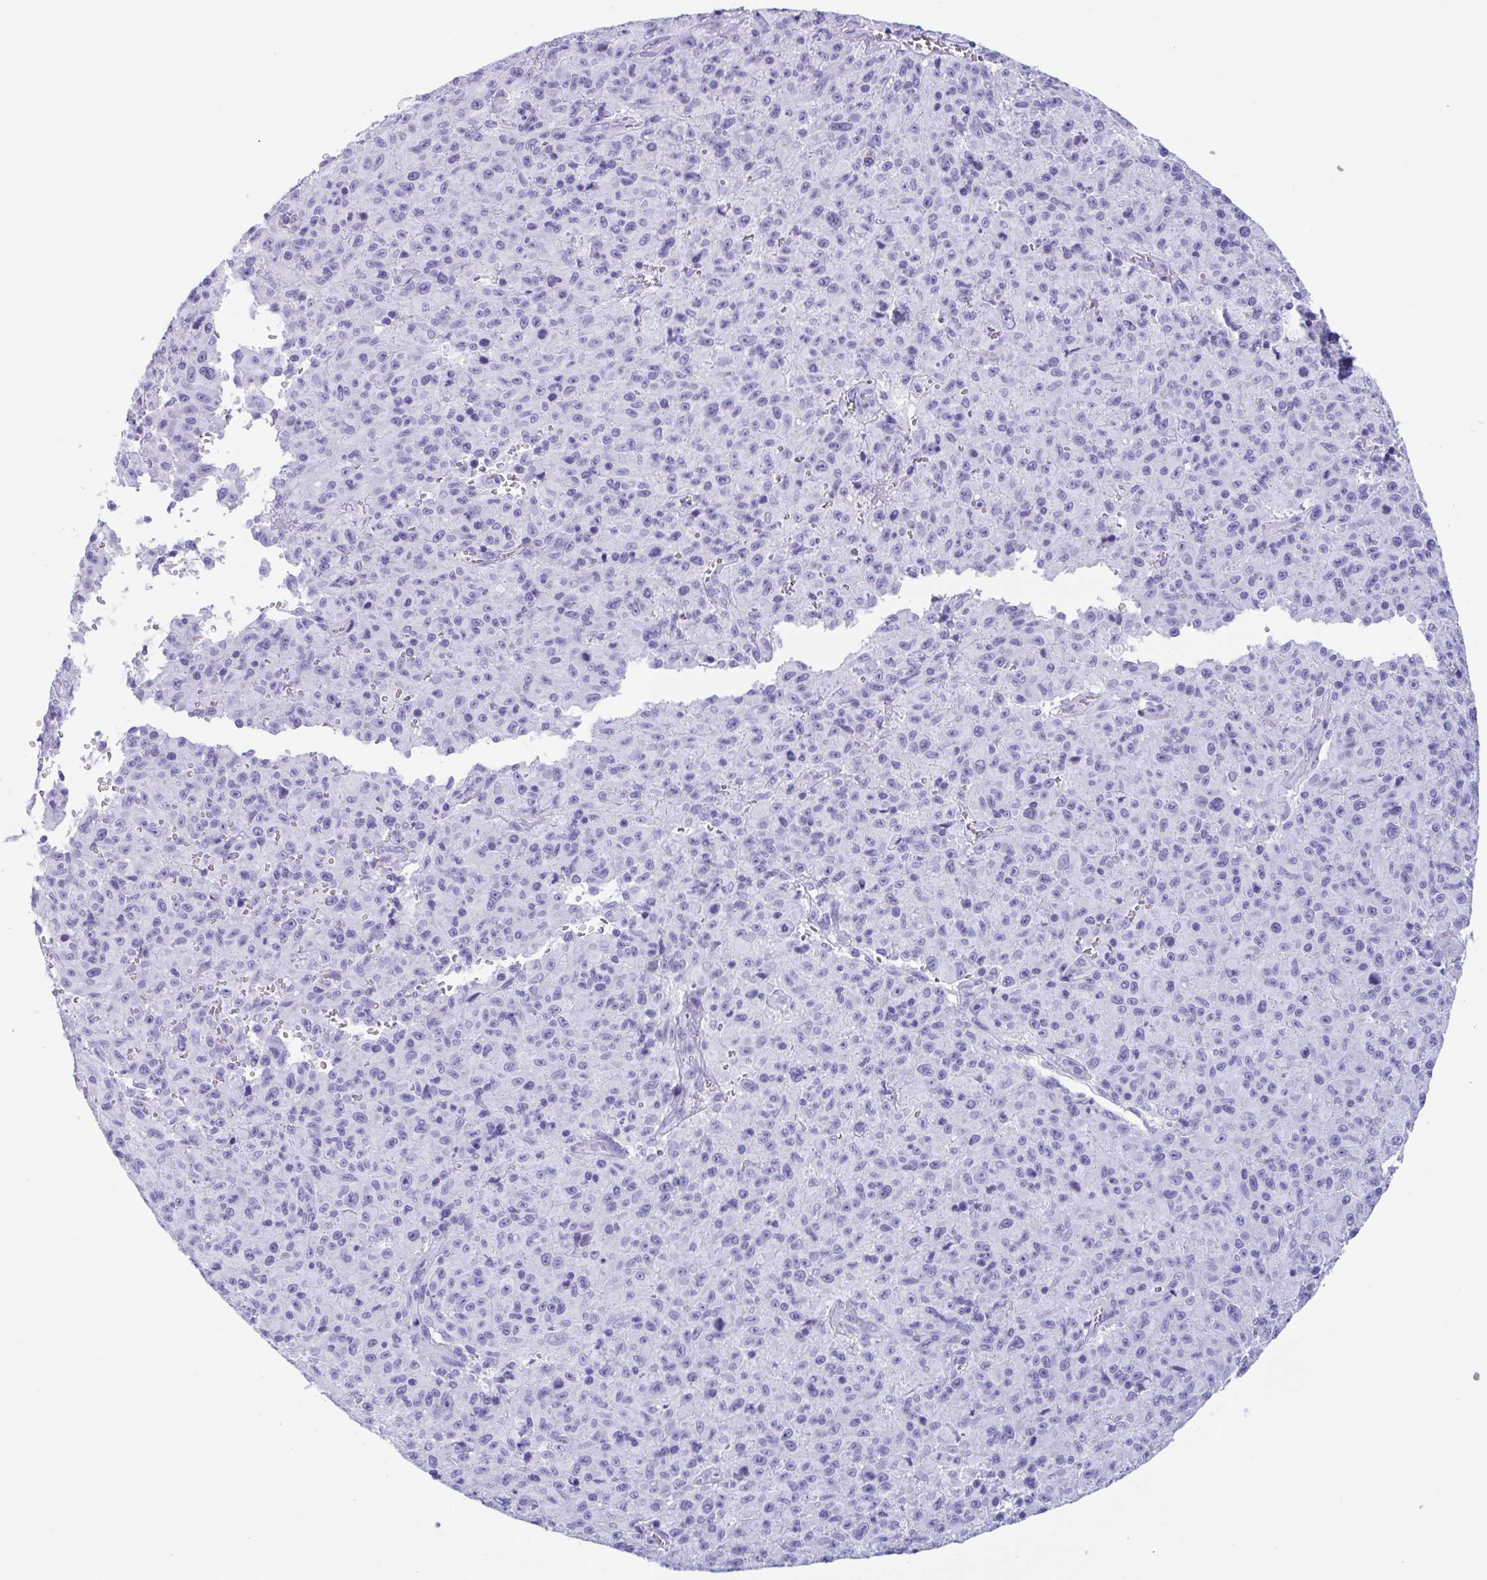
{"staining": {"intensity": "negative", "quantity": "none", "location": "none"}, "tissue": "melanoma", "cell_type": "Tumor cells", "image_type": "cancer", "snomed": [{"axis": "morphology", "description": "Malignant melanoma, NOS"}, {"axis": "topography", "description": "Skin"}], "caption": "Tumor cells show no significant expression in malignant melanoma. Brightfield microscopy of IHC stained with DAB (3,3'-diaminobenzidine) (brown) and hematoxylin (blue), captured at high magnification.", "gene": "ZNF850", "patient": {"sex": "male", "age": 46}}